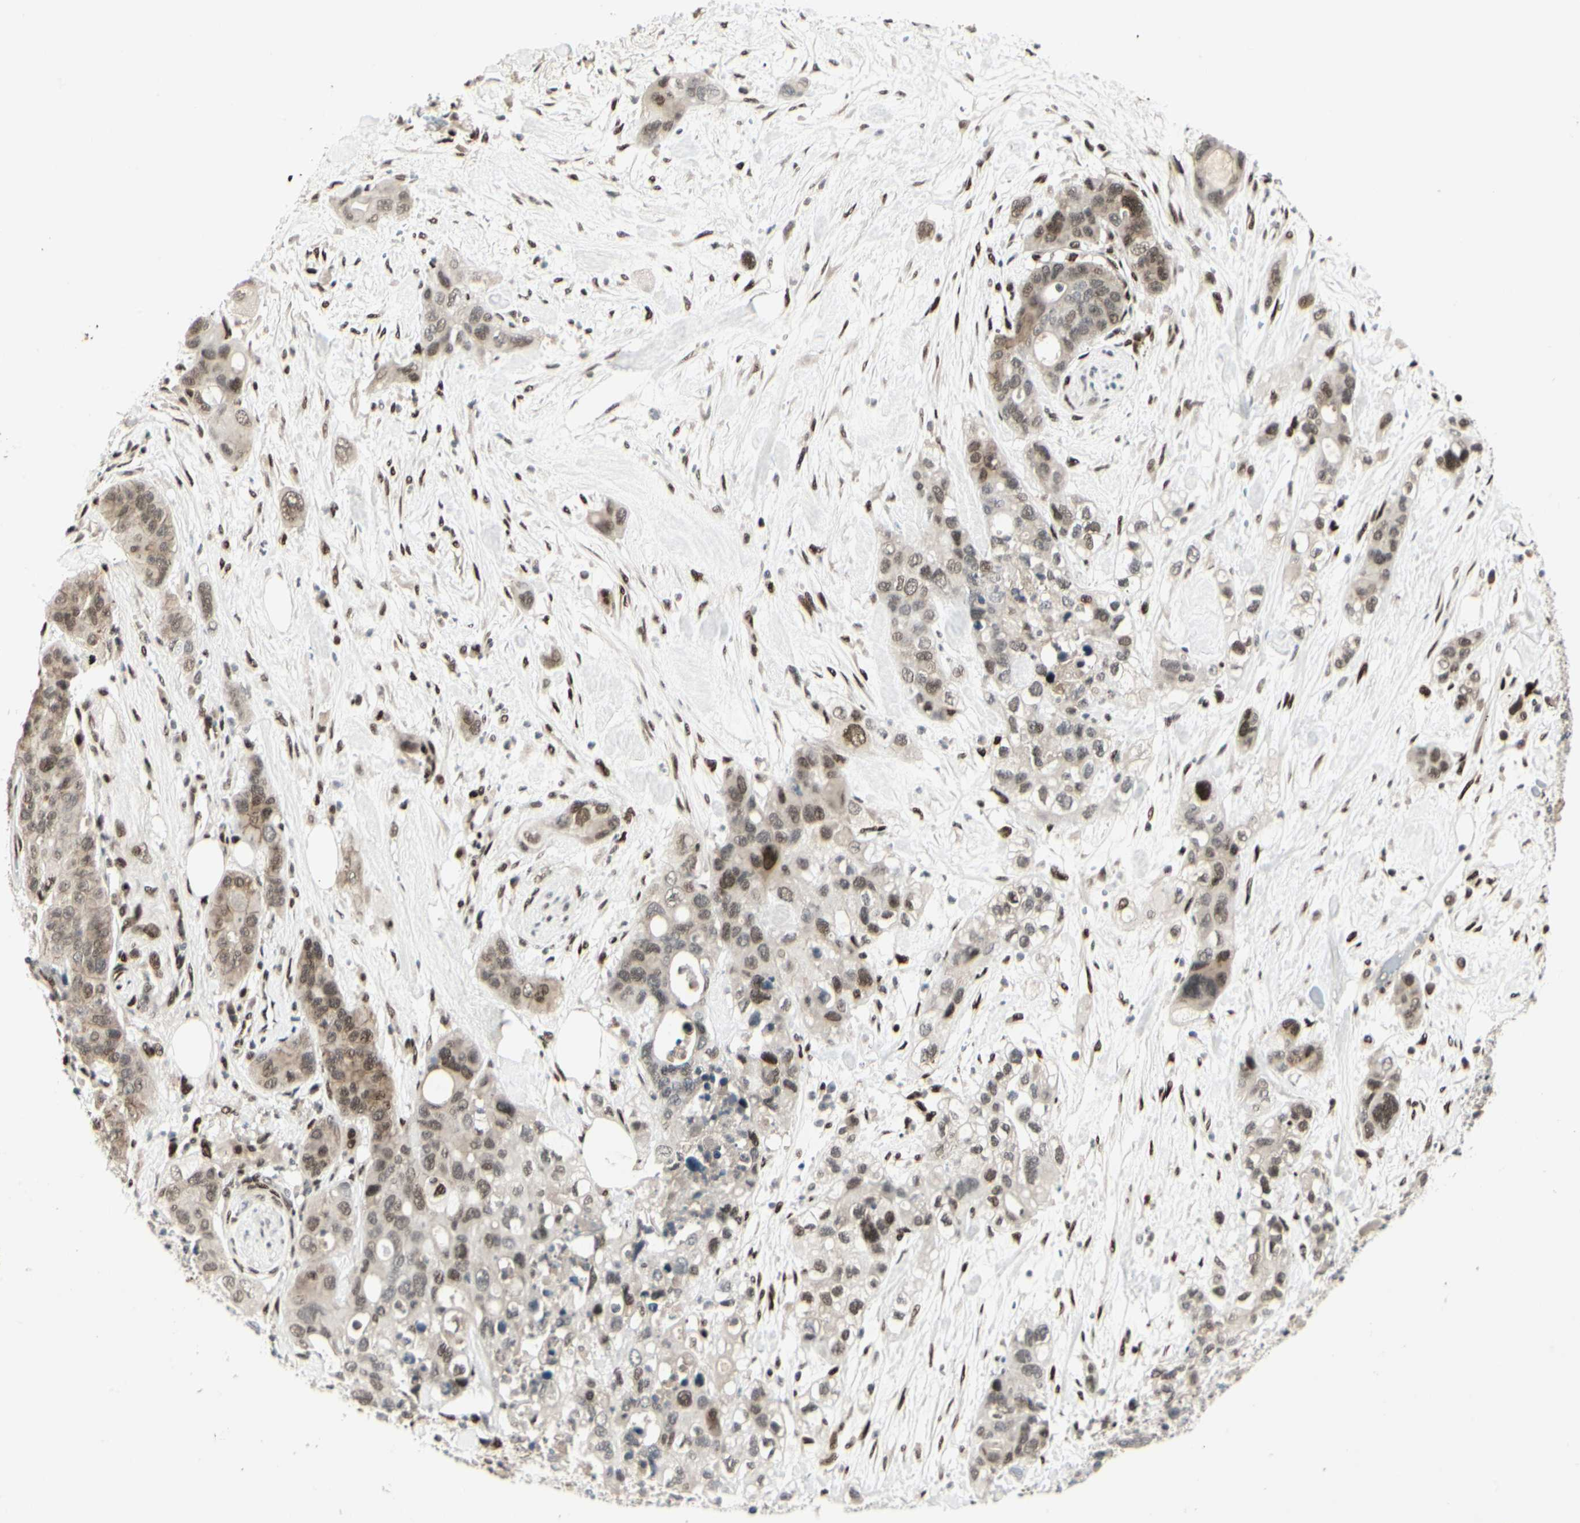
{"staining": {"intensity": "moderate", "quantity": ">75%", "location": "nuclear"}, "tissue": "pancreatic cancer", "cell_type": "Tumor cells", "image_type": "cancer", "snomed": [{"axis": "morphology", "description": "Adenocarcinoma, NOS"}, {"axis": "topography", "description": "Pancreas"}], "caption": "The micrograph displays a brown stain indicating the presence of a protein in the nuclear of tumor cells in adenocarcinoma (pancreatic).", "gene": "FOXJ2", "patient": {"sex": "female", "age": 71}}